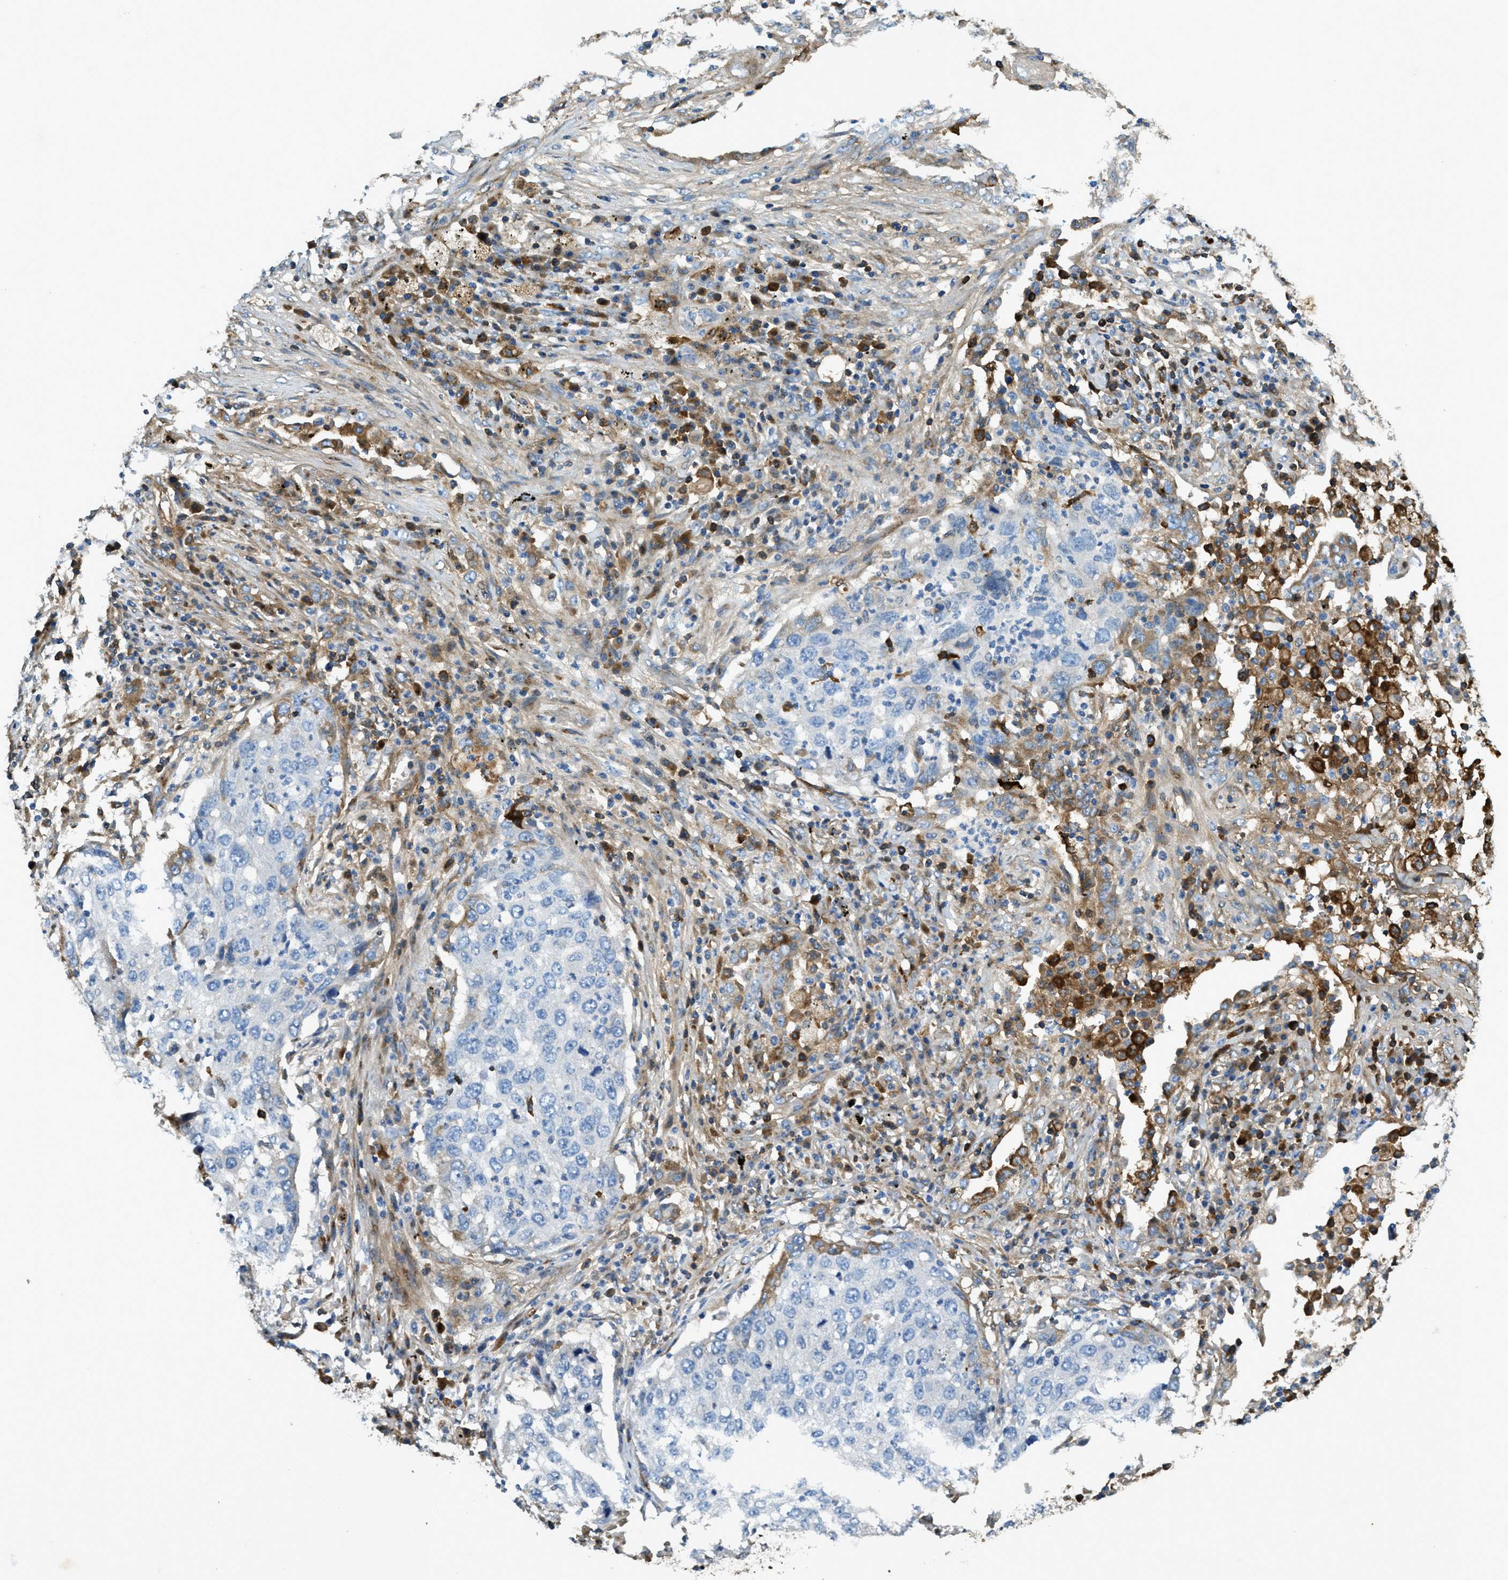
{"staining": {"intensity": "negative", "quantity": "none", "location": "none"}, "tissue": "lung cancer", "cell_type": "Tumor cells", "image_type": "cancer", "snomed": [{"axis": "morphology", "description": "Squamous cell carcinoma, NOS"}, {"axis": "topography", "description": "Lung"}], "caption": "Lung squamous cell carcinoma was stained to show a protein in brown. There is no significant expression in tumor cells.", "gene": "TRIM59", "patient": {"sex": "female", "age": 63}}